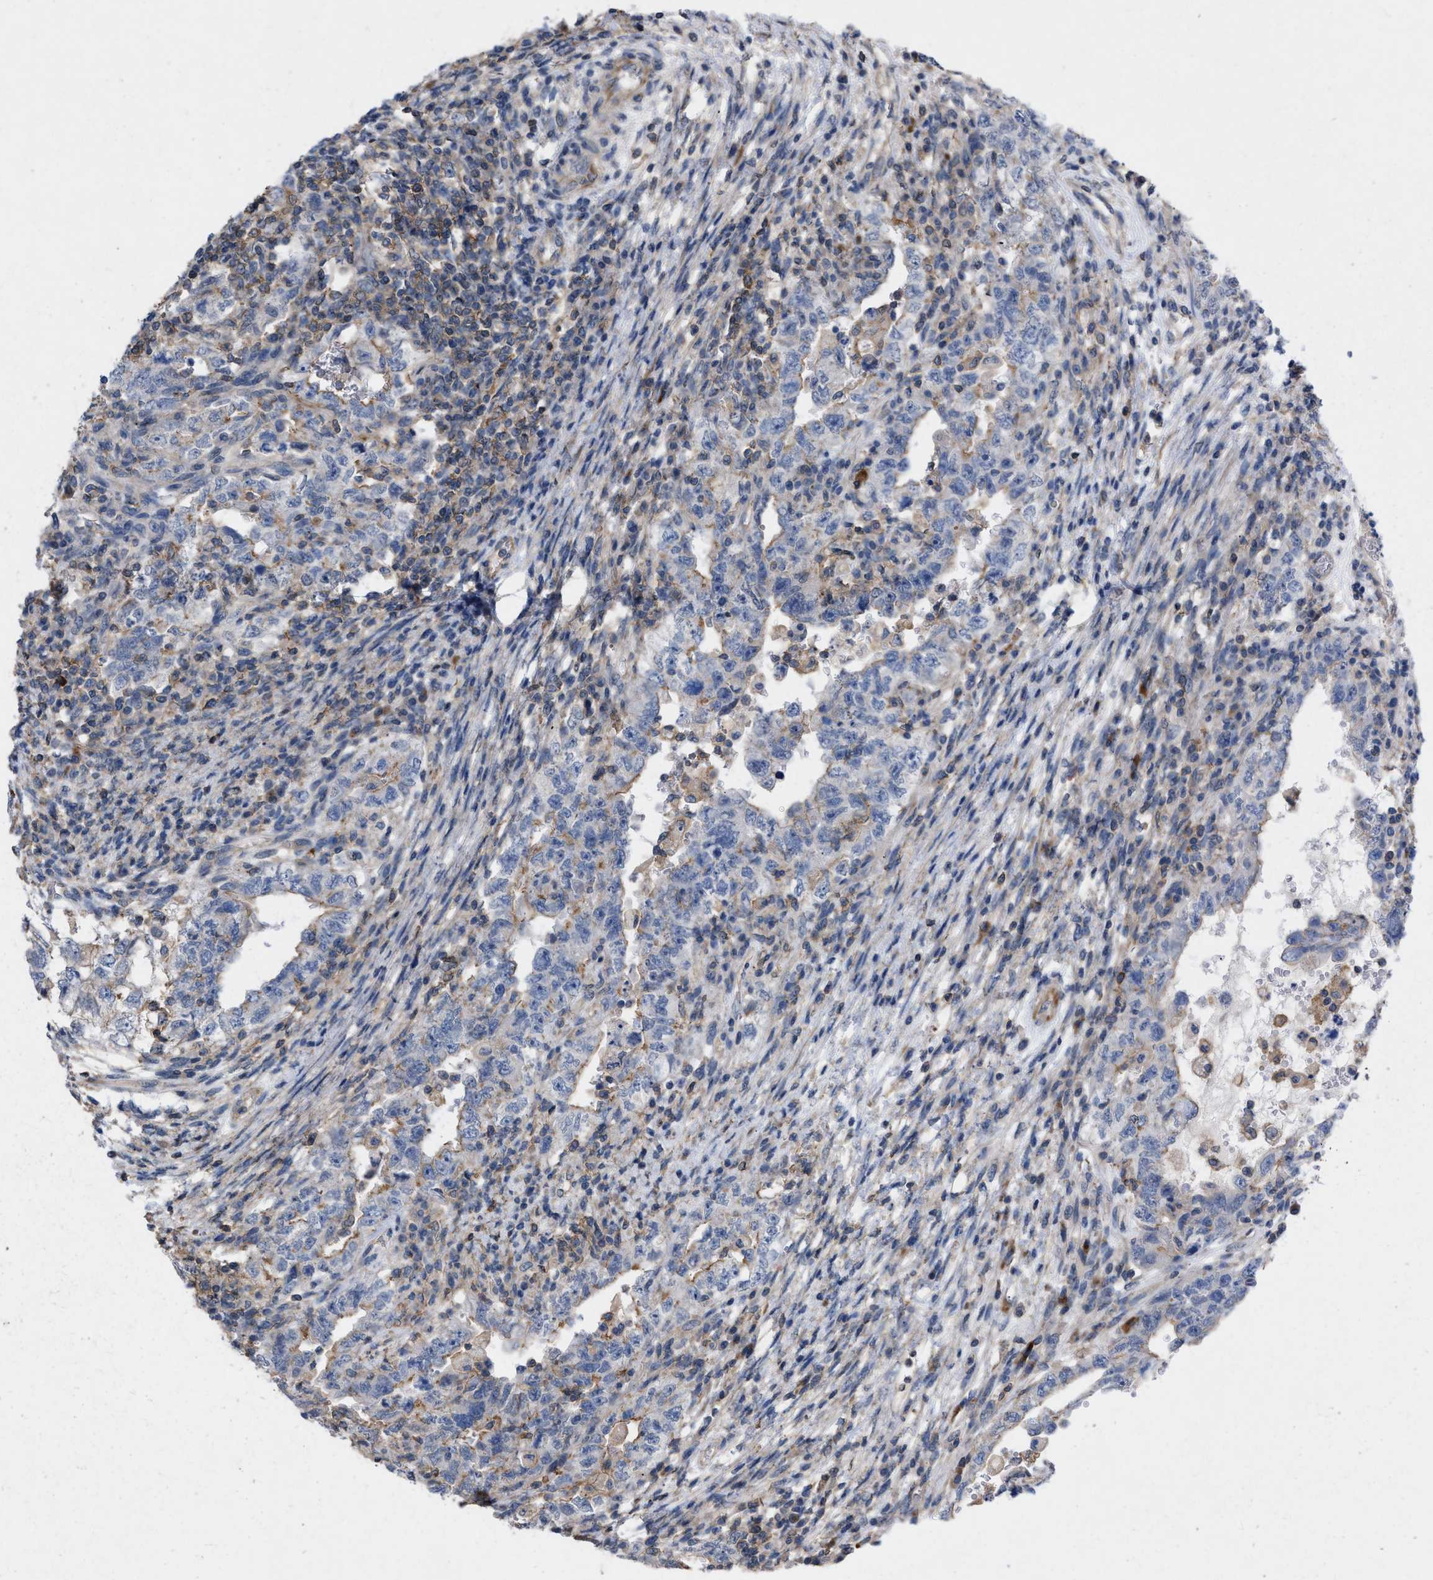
{"staining": {"intensity": "weak", "quantity": "<25%", "location": "cytoplasmic/membranous"}, "tissue": "testis cancer", "cell_type": "Tumor cells", "image_type": "cancer", "snomed": [{"axis": "morphology", "description": "Carcinoma, Embryonal, NOS"}, {"axis": "topography", "description": "Testis"}], "caption": "Tumor cells are negative for protein expression in human testis cancer.", "gene": "TMEM131", "patient": {"sex": "male", "age": 26}}